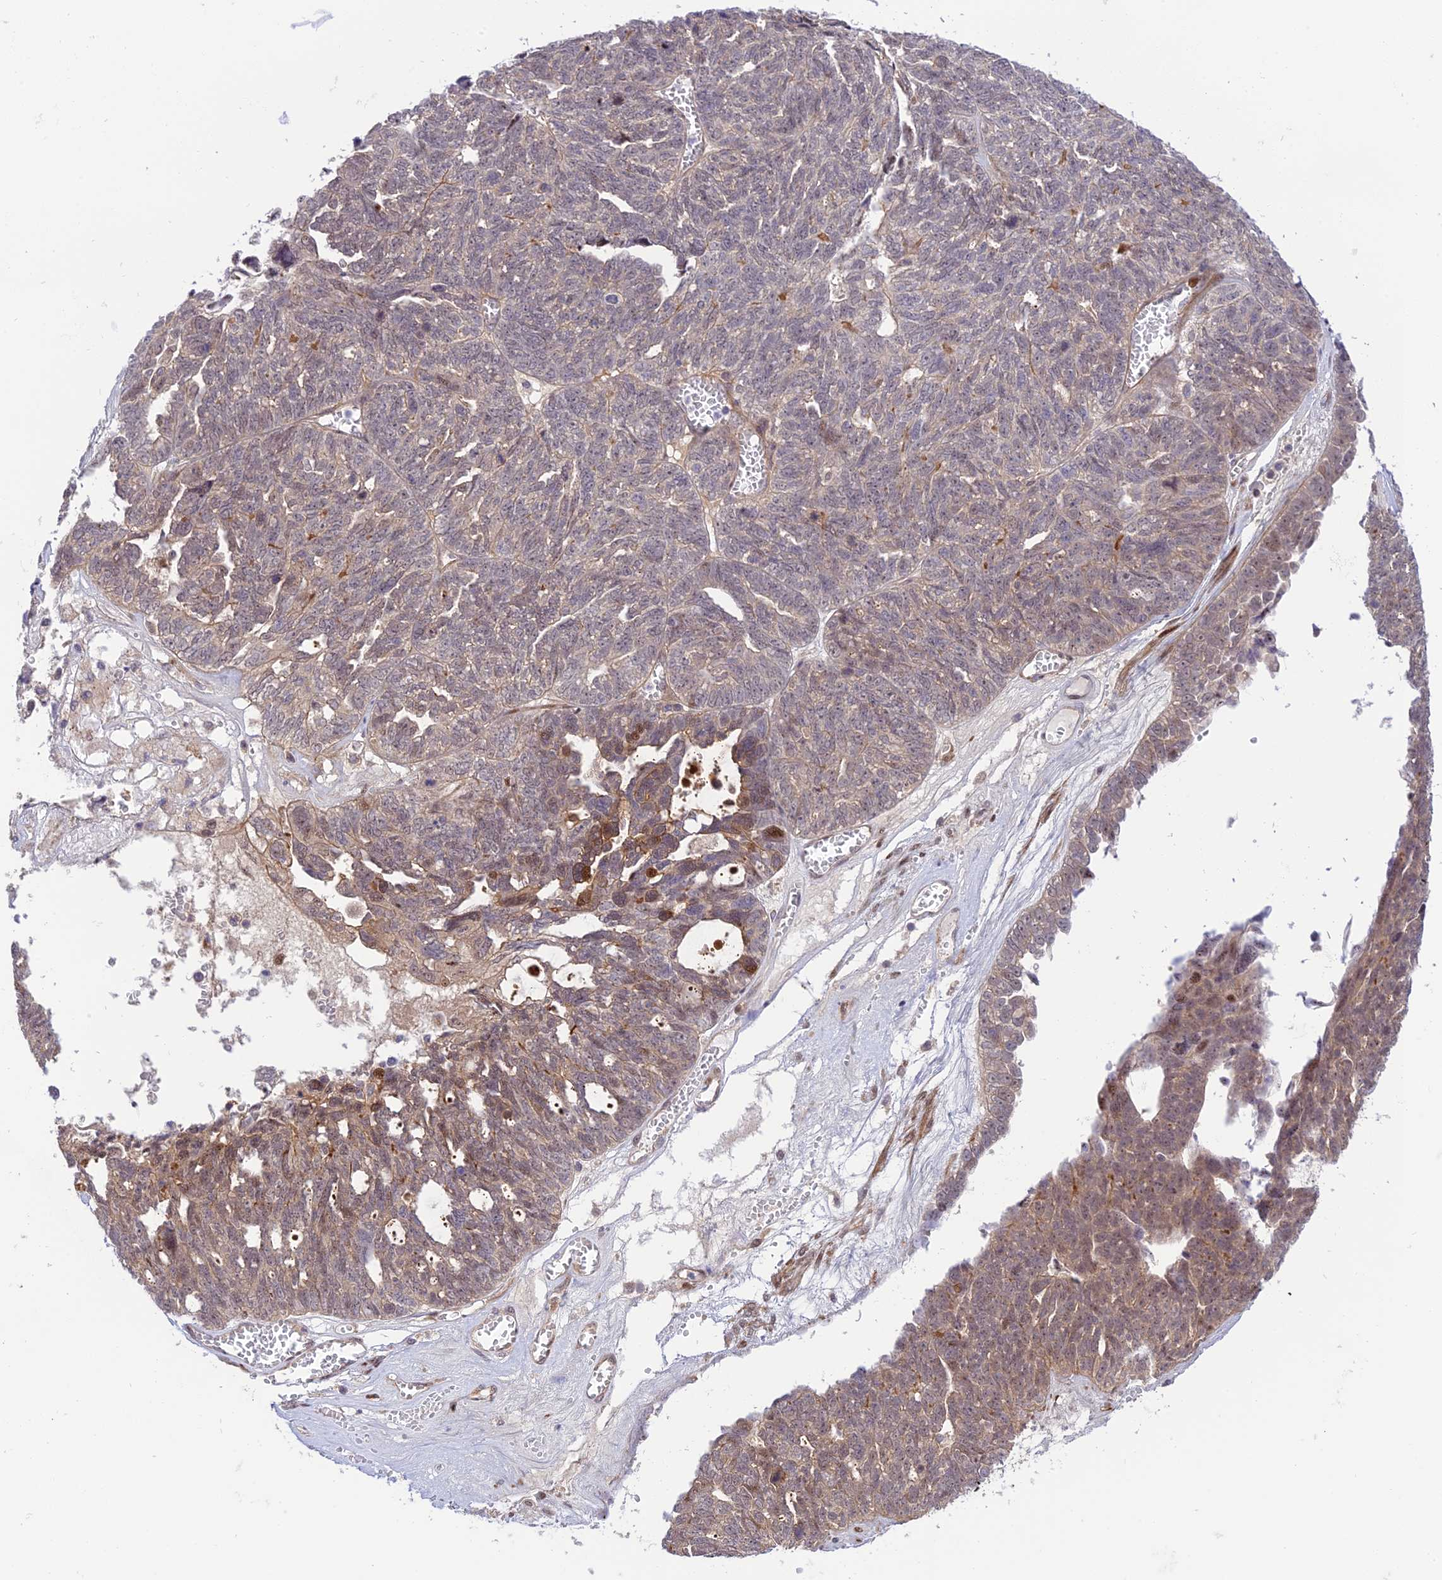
{"staining": {"intensity": "weak", "quantity": "25%-75%", "location": "cytoplasmic/membranous"}, "tissue": "ovarian cancer", "cell_type": "Tumor cells", "image_type": "cancer", "snomed": [{"axis": "morphology", "description": "Cystadenocarcinoma, serous, NOS"}, {"axis": "topography", "description": "Ovary"}], "caption": "Weak cytoplasmic/membranous protein staining is identified in approximately 25%-75% of tumor cells in ovarian serous cystadenocarcinoma.", "gene": "ZNF584", "patient": {"sex": "female", "age": 79}}